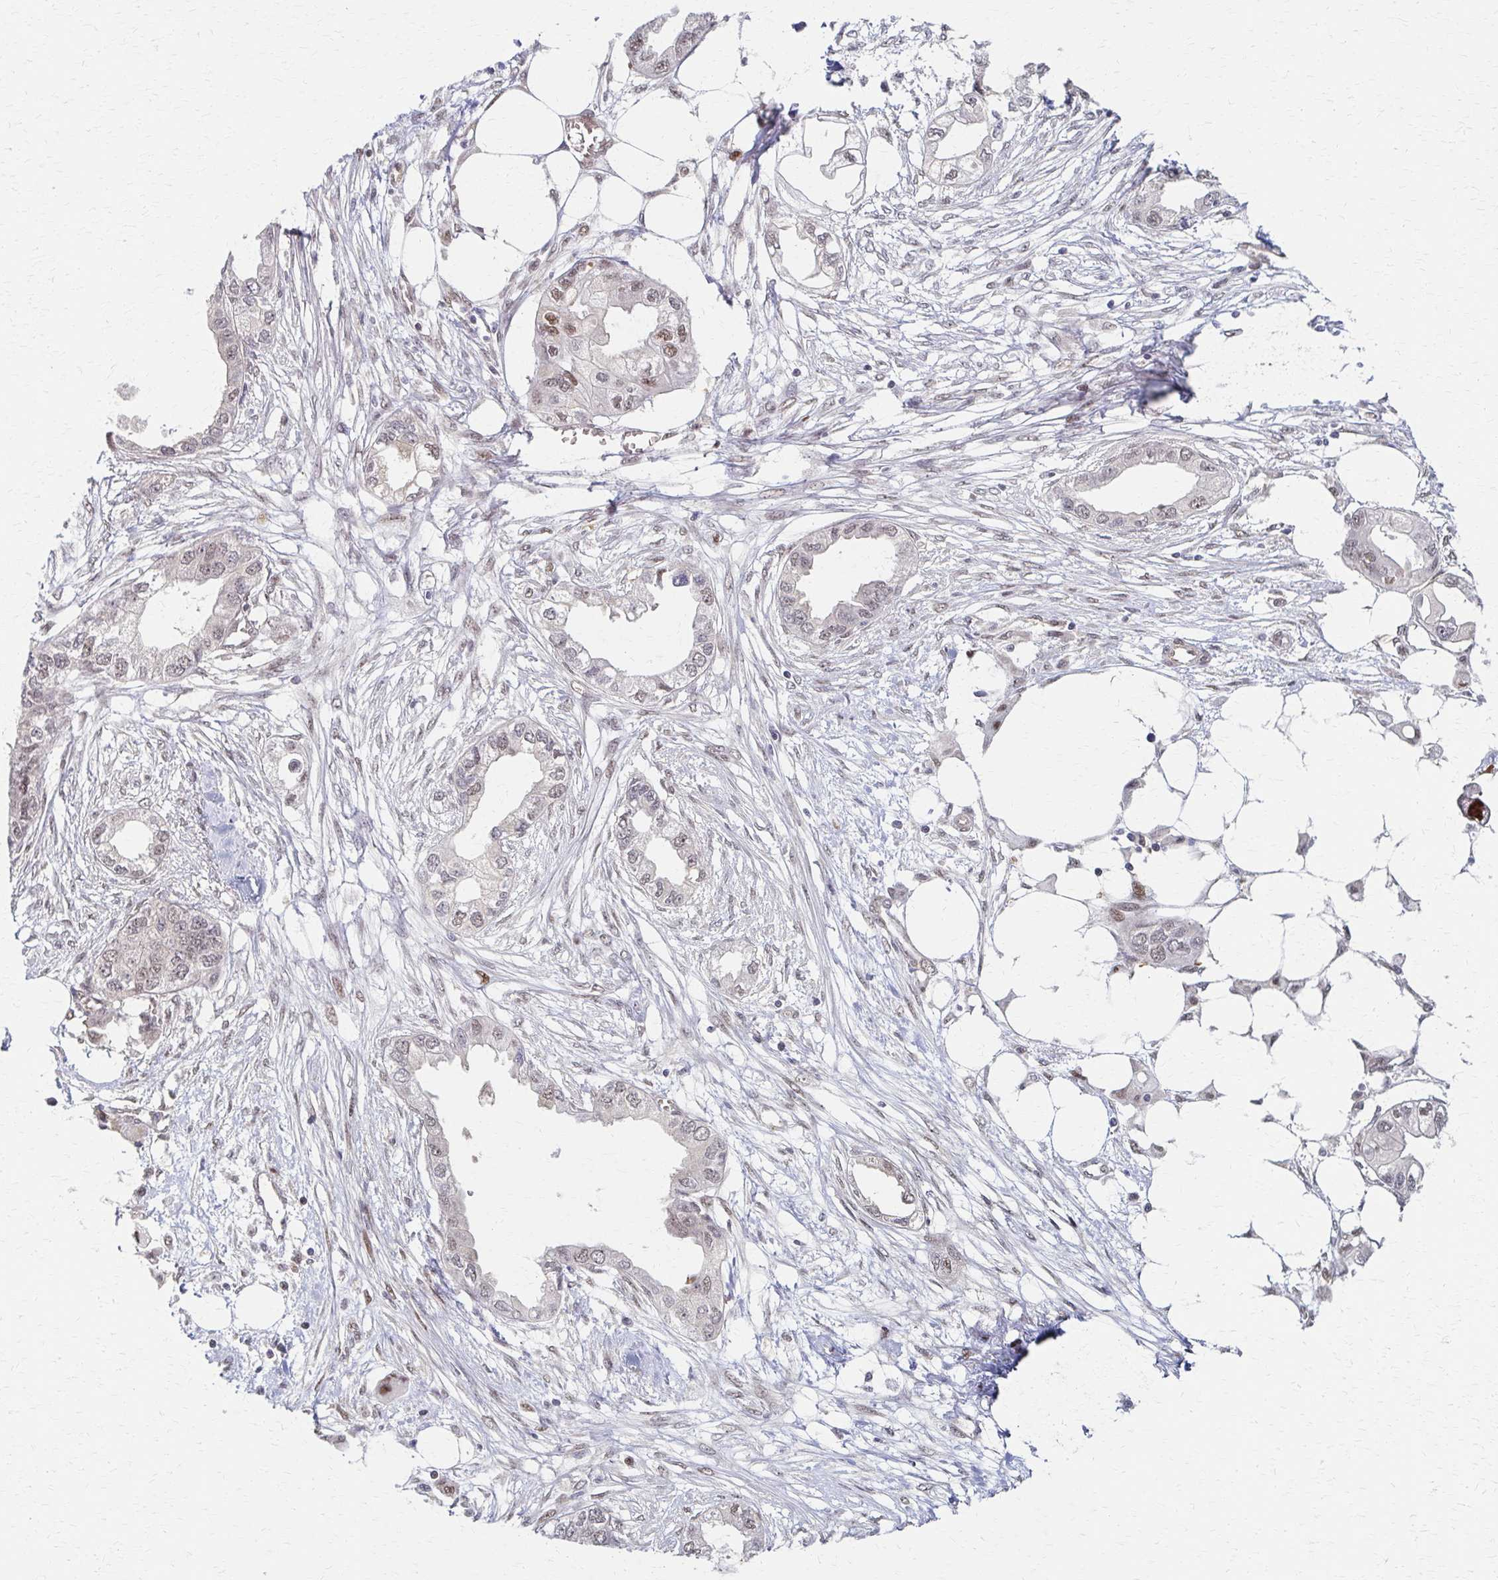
{"staining": {"intensity": "weak", "quantity": ">75%", "location": "nuclear"}, "tissue": "endometrial cancer", "cell_type": "Tumor cells", "image_type": "cancer", "snomed": [{"axis": "morphology", "description": "Adenocarcinoma, NOS"}, {"axis": "morphology", "description": "Adenocarcinoma, metastatic, NOS"}, {"axis": "topography", "description": "Adipose tissue"}, {"axis": "topography", "description": "Endometrium"}], "caption": "Endometrial cancer tissue reveals weak nuclear positivity in about >75% of tumor cells, visualized by immunohistochemistry.", "gene": "PSMD7", "patient": {"sex": "female", "age": 67}}